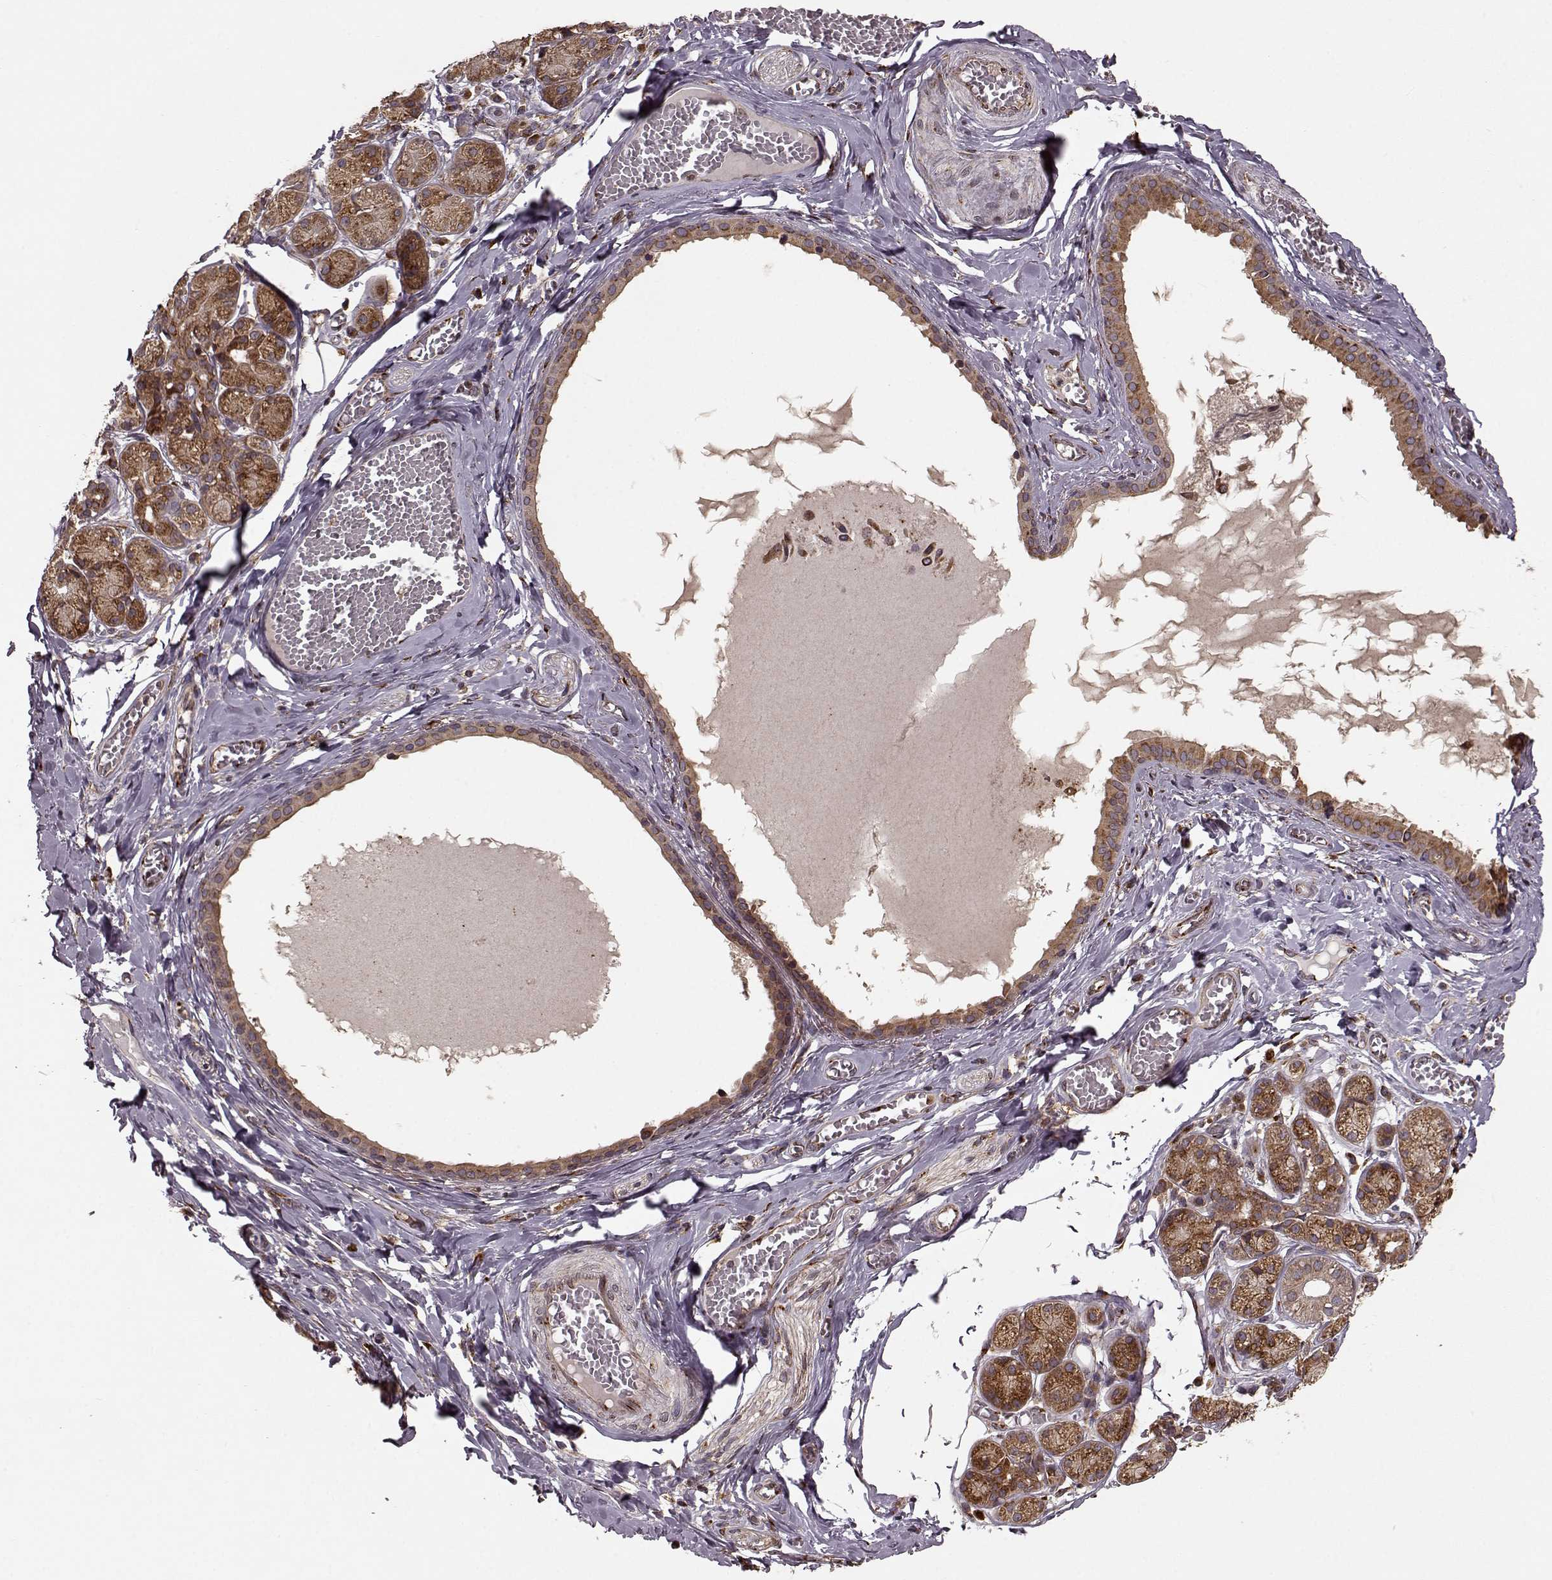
{"staining": {"intensity": "moderate", "quantity": ">75%", "location": "cytoplasmic/membranous"}, "tissue": "salivary gland", "cell_type": "Glandular cells", "image_type": "normal", "snomed": [{"axis": "morphology", "description": "Normal tissue, NOS"}, {"axis": "topography", "description": "Salivary gland"}, {"axis": "topography", "description": "Peripheral nerve tissue"}], "caption": "The micrograph demonstrates staining of benign salivary gland, revealing moderate cytoplasmic/membranous protein expression (brown color) within glandular cells.", "gene": "YIPF5", "patient": {"sex": "male", "age": 71}}